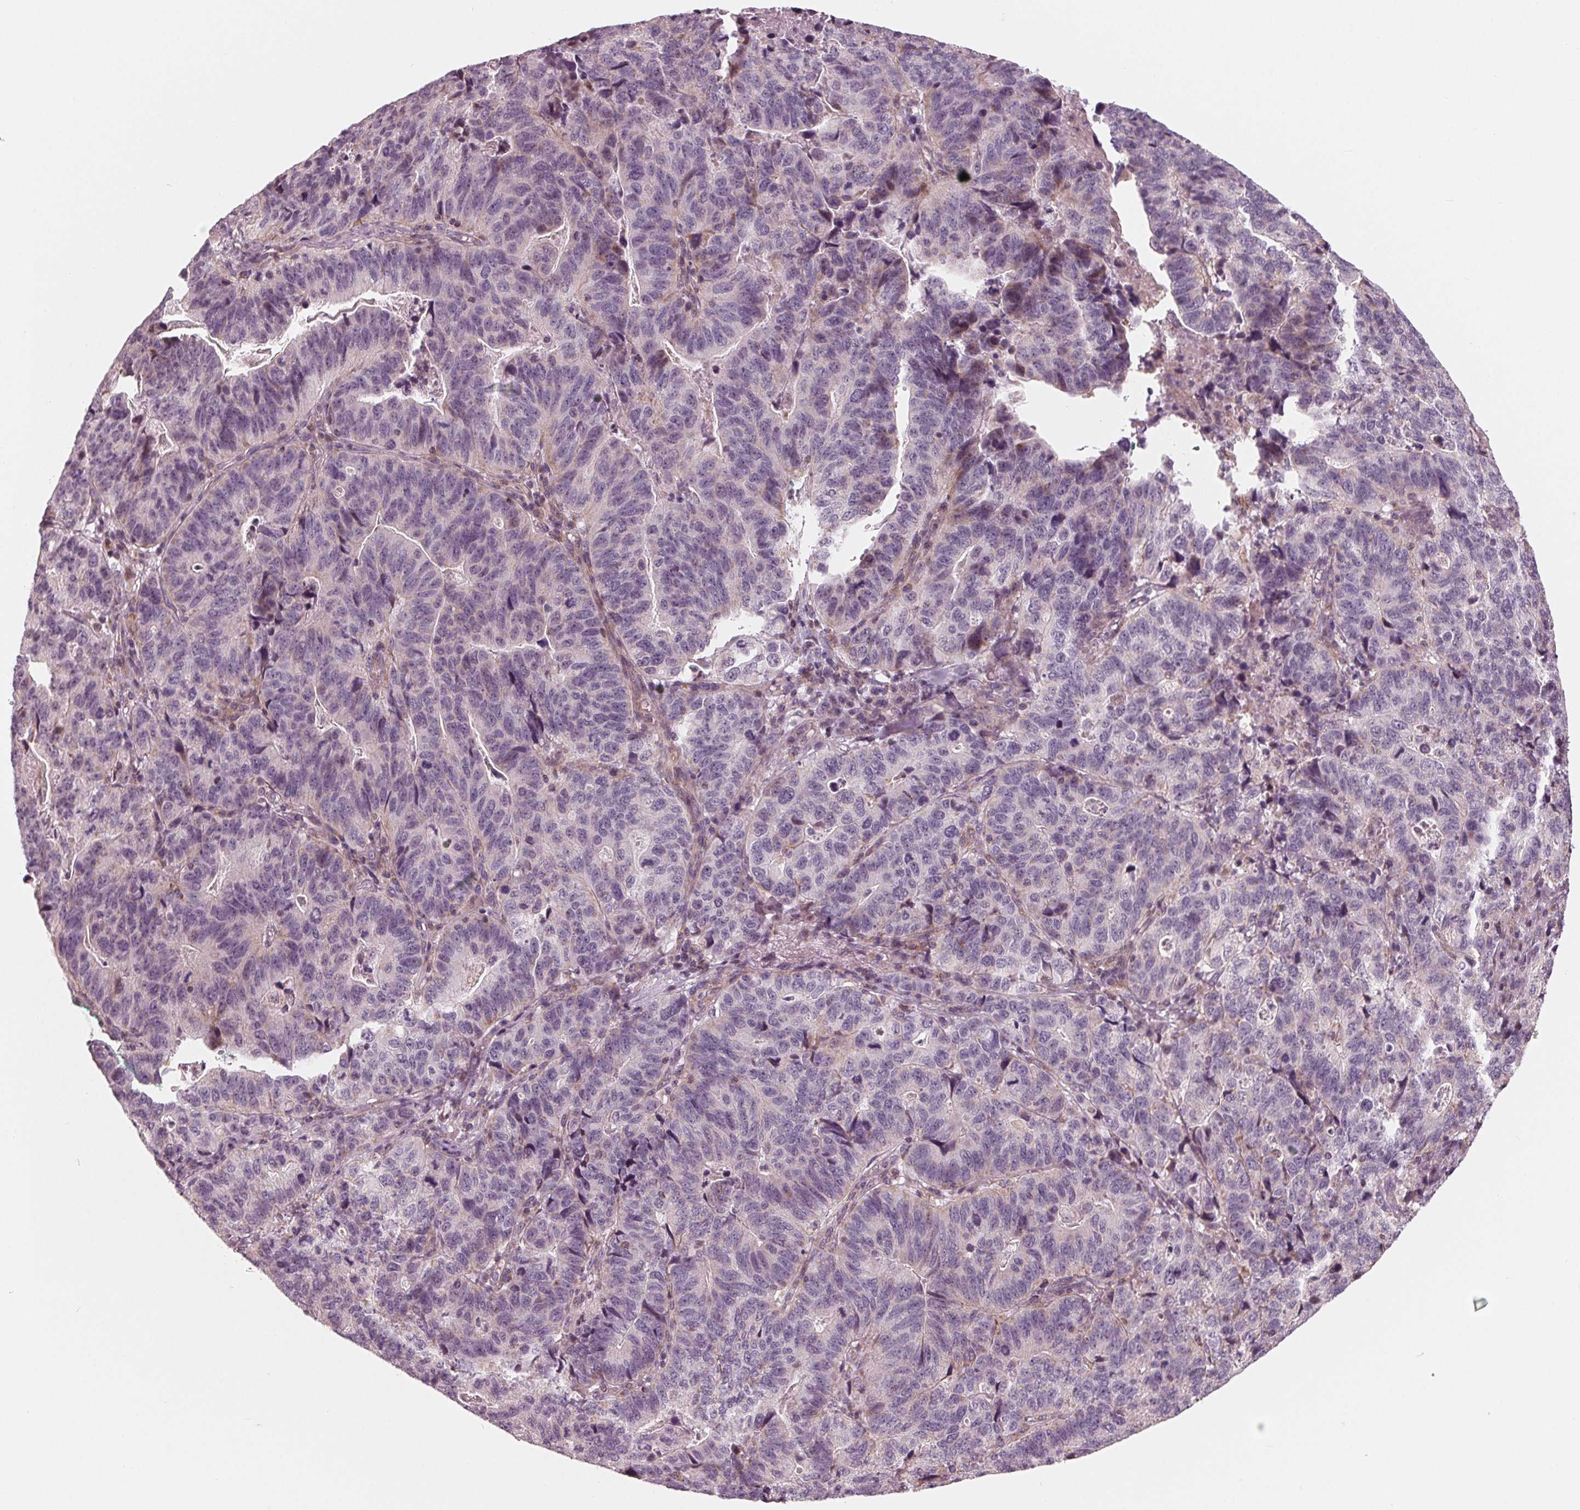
{"staining": {"intensity": "negative", "quantity": "none", "location": "none"}, "tissue": "stomach cancer", "cell_type": "Tumor cells", "image_type": "cancer", "snomed": [{"axis": "morphology", "description": "Adenocarcinoma, NOS"}, {"axis": "topography", "description": "Stomach, upper"}], "caption": "Image shows no protein expression in tumor cells of stomach adenocarcinoma tissue. (Stains: DAB immunohistochemistry with hematoxylin counter stain, Microscopy: brightfield microscopy at high magnification).", "gene": "DCAF4L2", "patient": {"sex": "female", "age": 67}}